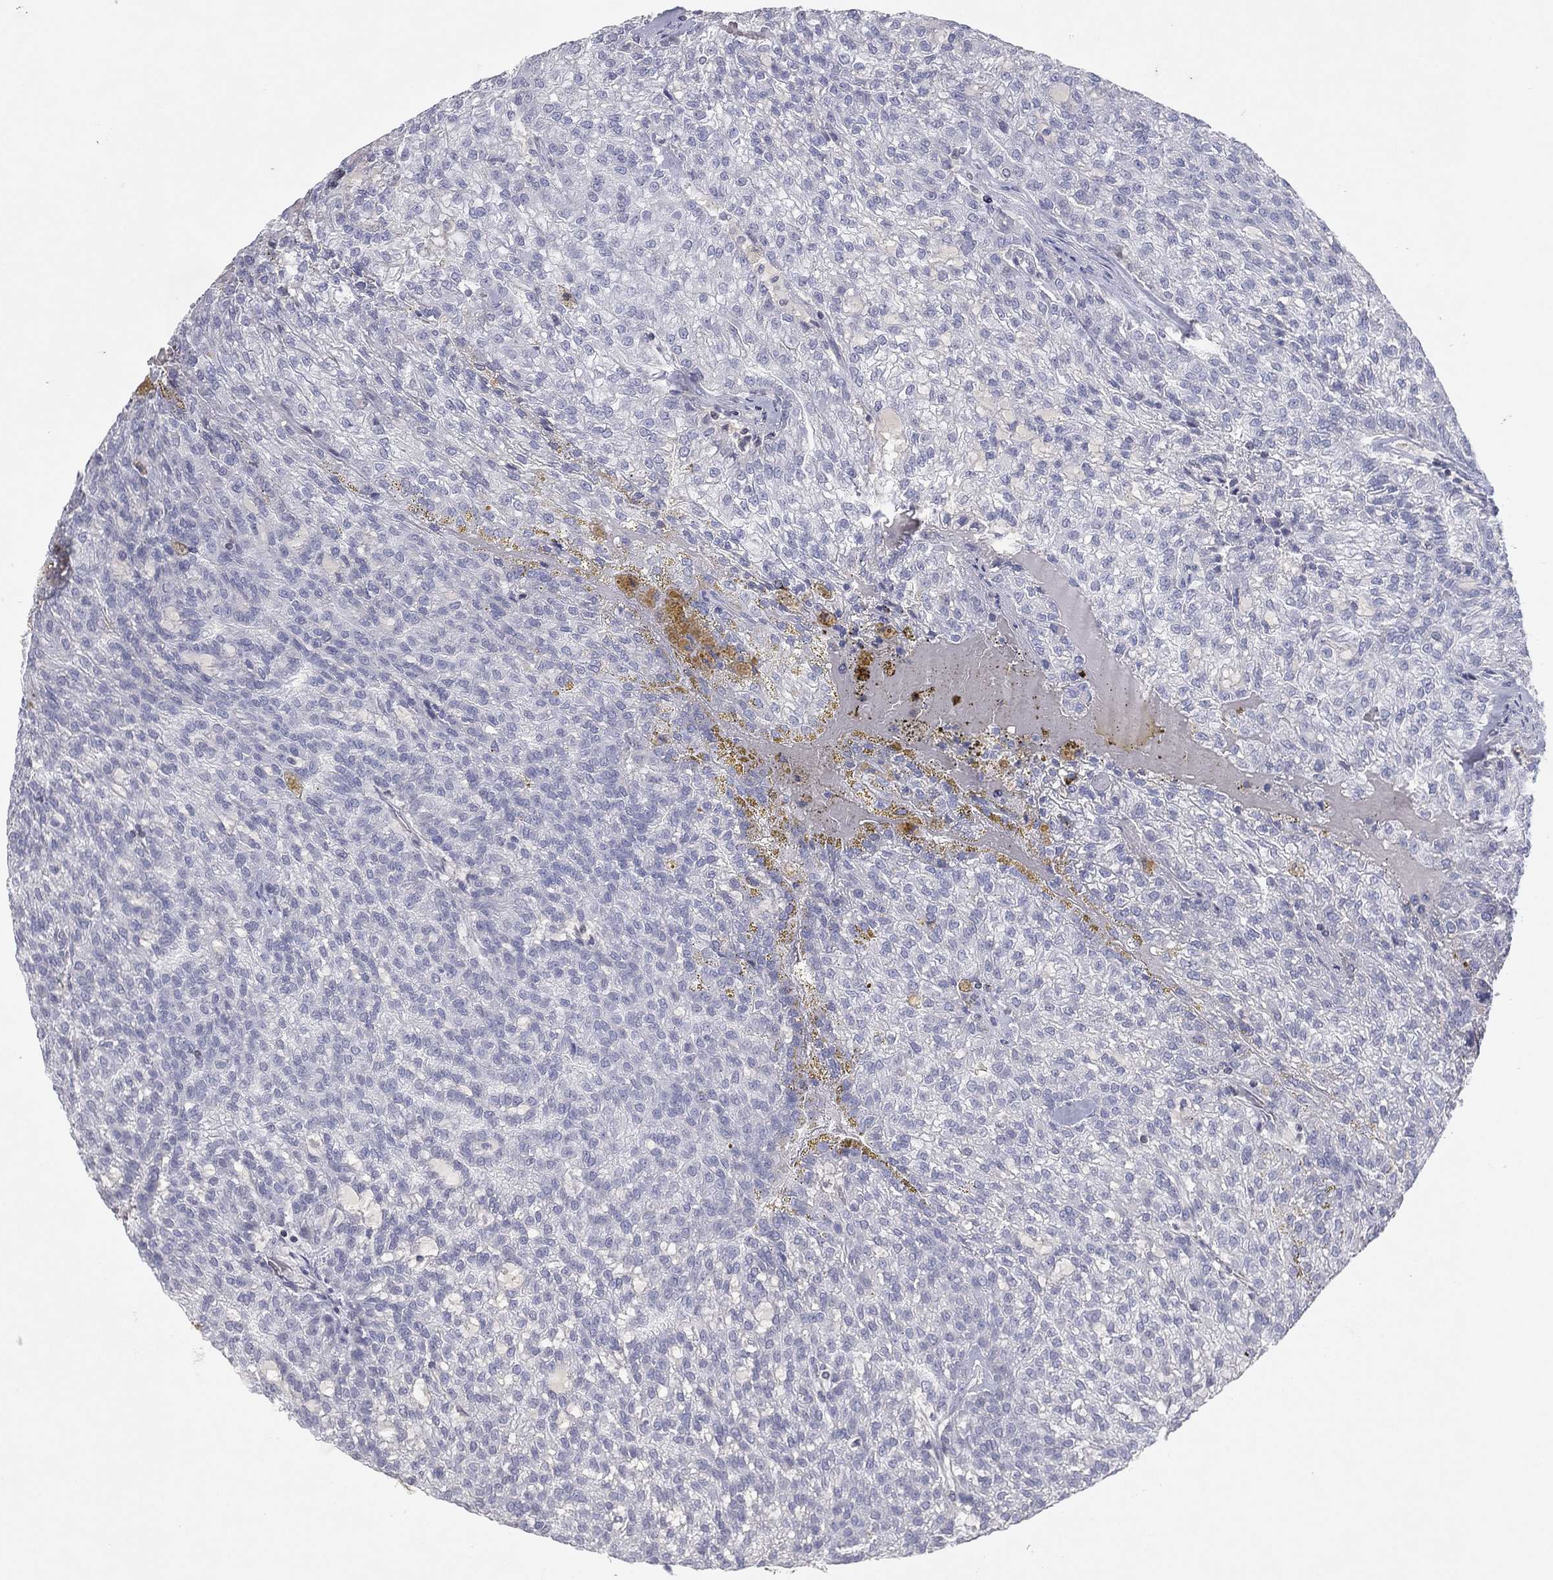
{"staining": {"intensity": "negative", "quantity": "none", "location": "none"}, "tissue": "renal cancer", "cell_type": "Tumor cells", "image_type": "cancer", "snomed": [{"axis": "morphology", "description": "Adenocarcinoma, NOS"}, {"axis": "topography", "description": "Kidney"}], "caption": "Immunohistochemical staining of human renal cancer (adenocarcinoma) exhibits no significant staining in tumor cells.", "gene": "CPT1B", "patient": {"sex": "male", "age": 63}}